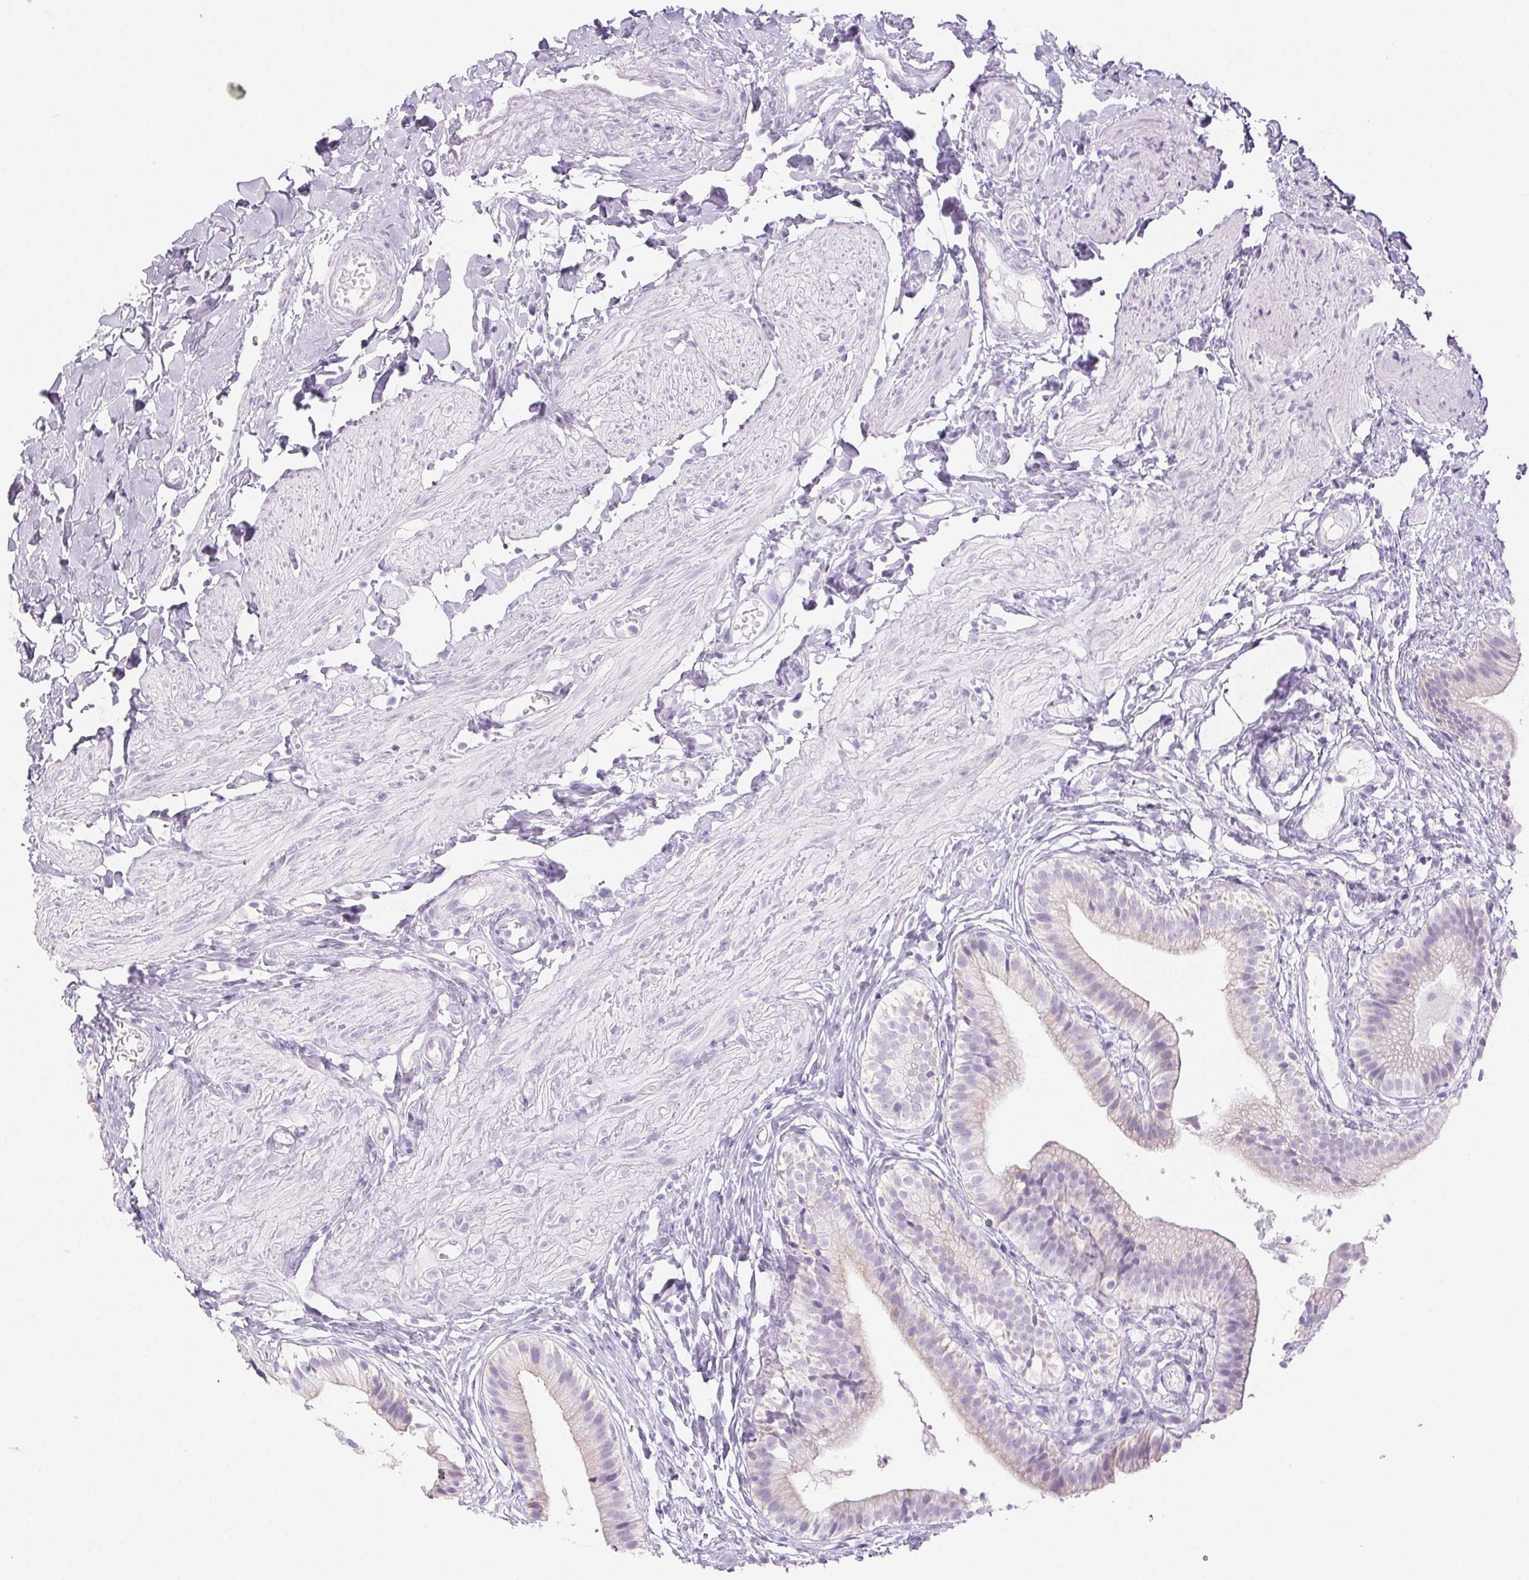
{"staining": {"intensity": "negative", "quantity": "none", "location": "none"}, "tissue": "gallbladder", "cell_type": "Glandular cells", "image_type": "normal", "snomed": [{"axis": "morphology", "description": "Normal tissue, NOS"}, {"axis": "topography", "description": "Gallbladder"}], "caption": "DAB (3,3'-diaminobenzidine) immunohistochemical staining of normal gallbladder demonstrates no significant staining in glandular cells.", "gene": "PI3", "patient": {"sex": "female", "age": 47}}